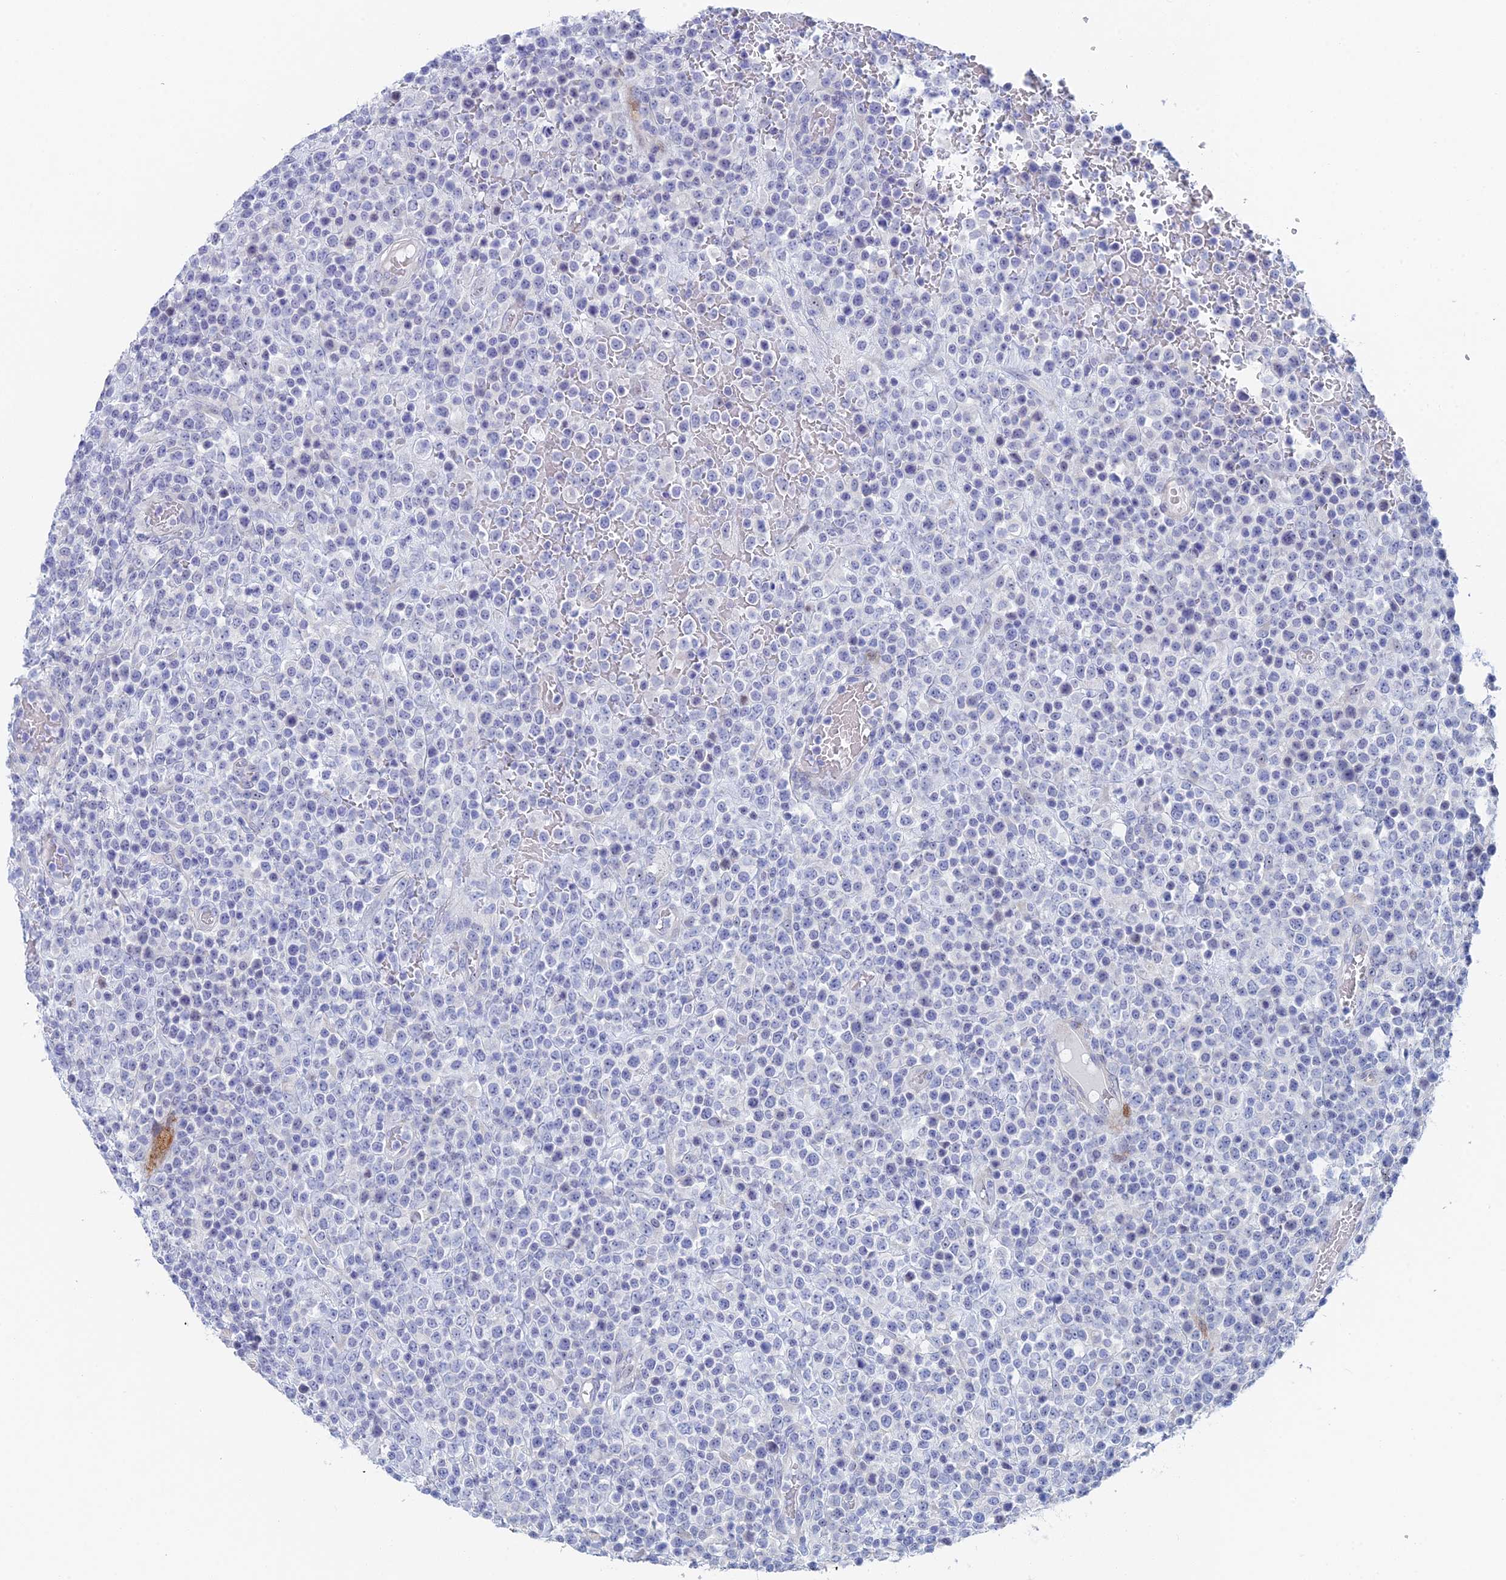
{"staining": {"intensity": "negative", "quantity": "none", "location": "none"}, "tissue": "lymphoma", "cell_type": "Tumor cells", "image_type": "cancer", "snomed": [{"axis": "morphology", "description": "Malignant lymphoma, non-Hodgkin's type, High grade"}, {"axis": "topography", "description": "Colon"}], "caption": "DAB immunohistochemical staining of human lymphoma shows no significant staining in tumor cells.", "gene": "DRGX", "patient": {"sex": "female", "age": 53}}